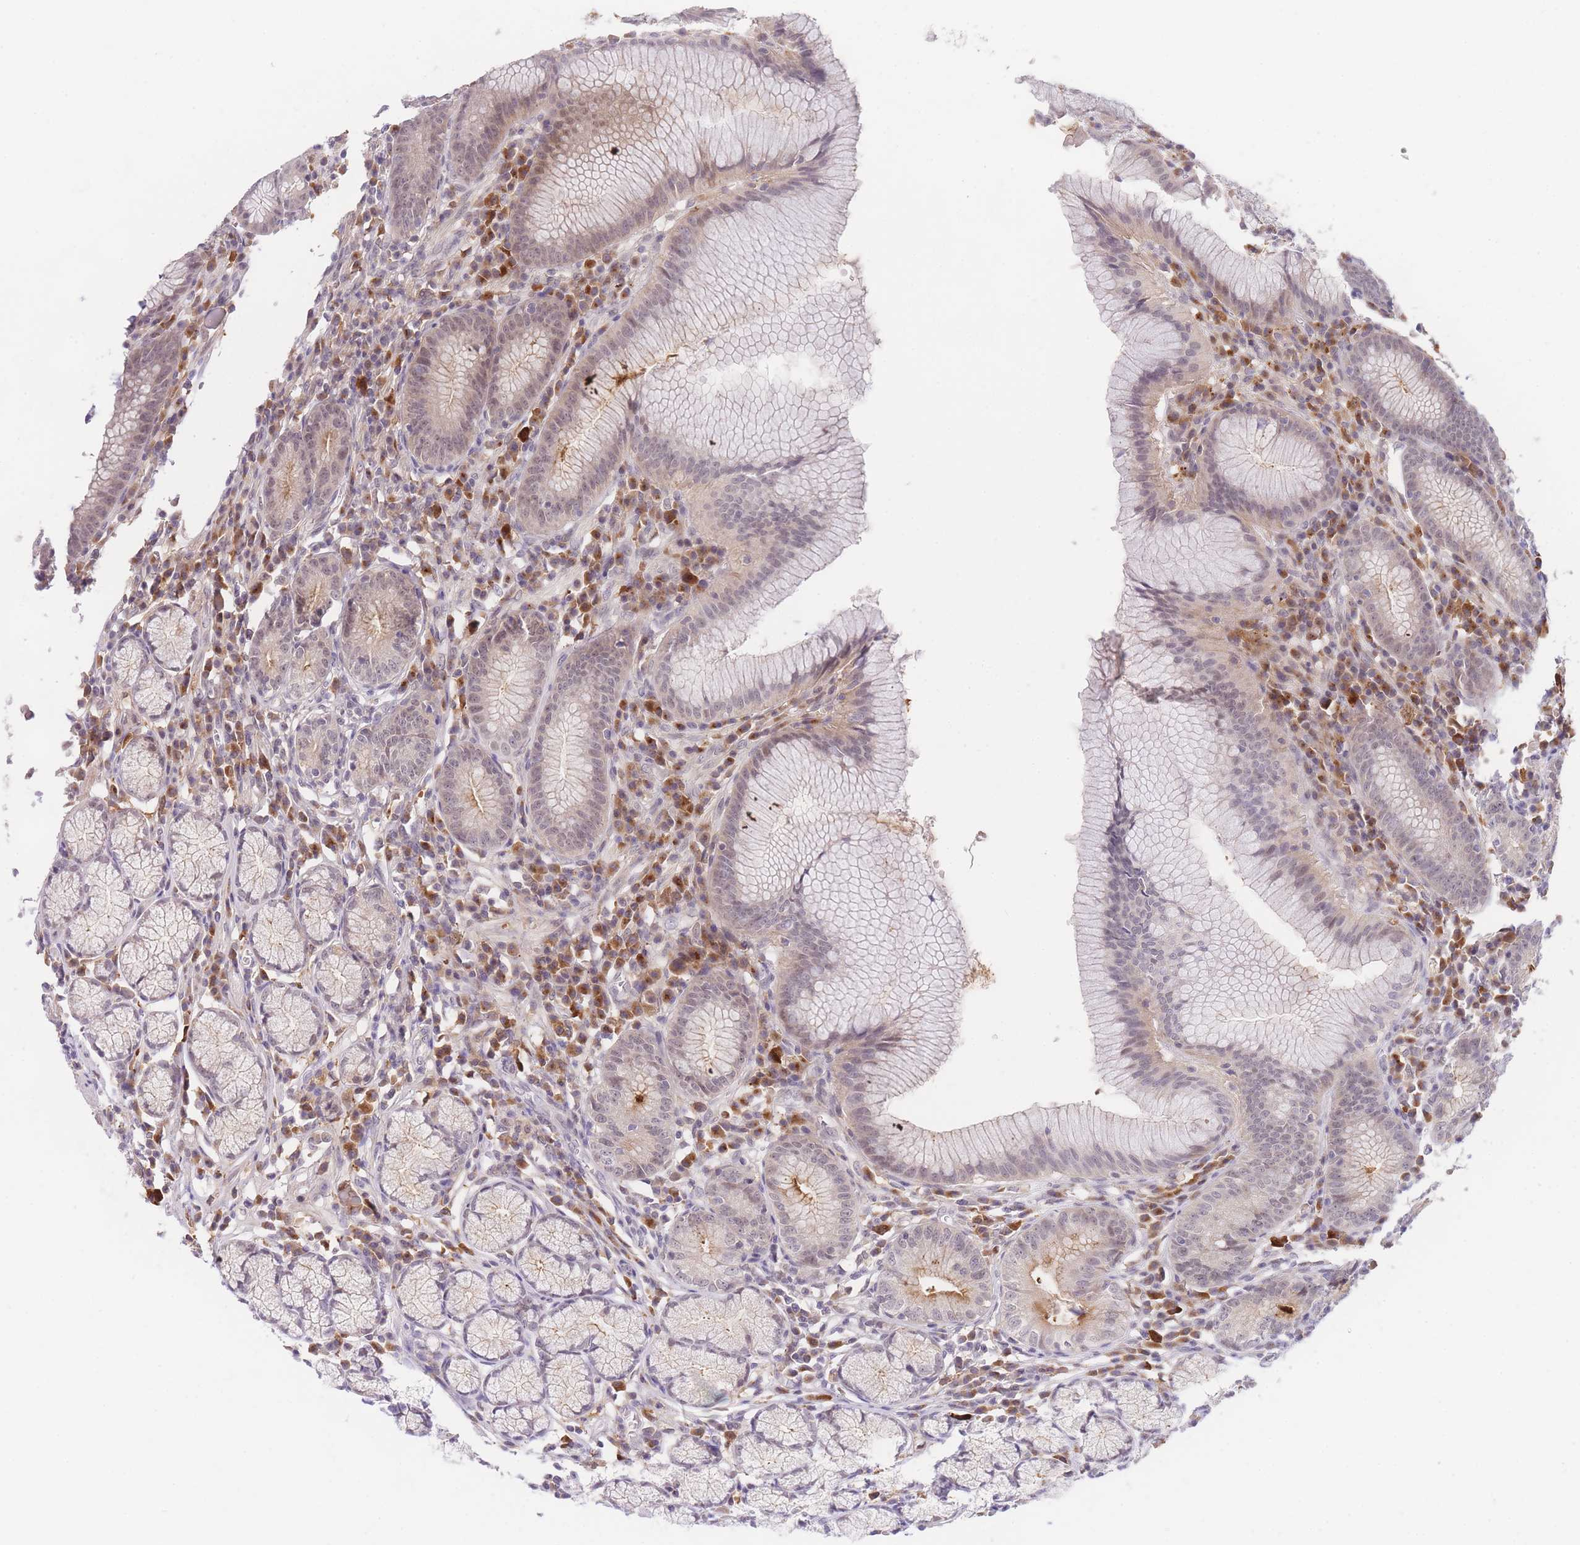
{"staining": {"intensity": "strong", "quantity": "<25%", "location": "cytoplasmic/membranous"}, "tissue": "stomach", "cell_type": "Glandular cells", "image_type": "normal", "snomed": [{"axis": "morphology", "description": "Normal tissue, NOS"}, {"axis": "topography", "description": "Stomach"}], "caption": "IHC (DAB) staining of normal human stomach shows strong cytoplasmic/membranous protein positivity in approximately <25% of glandular cells.", "gene": "SLC25A33", "patient": {"sex": "male", "age": 55}}